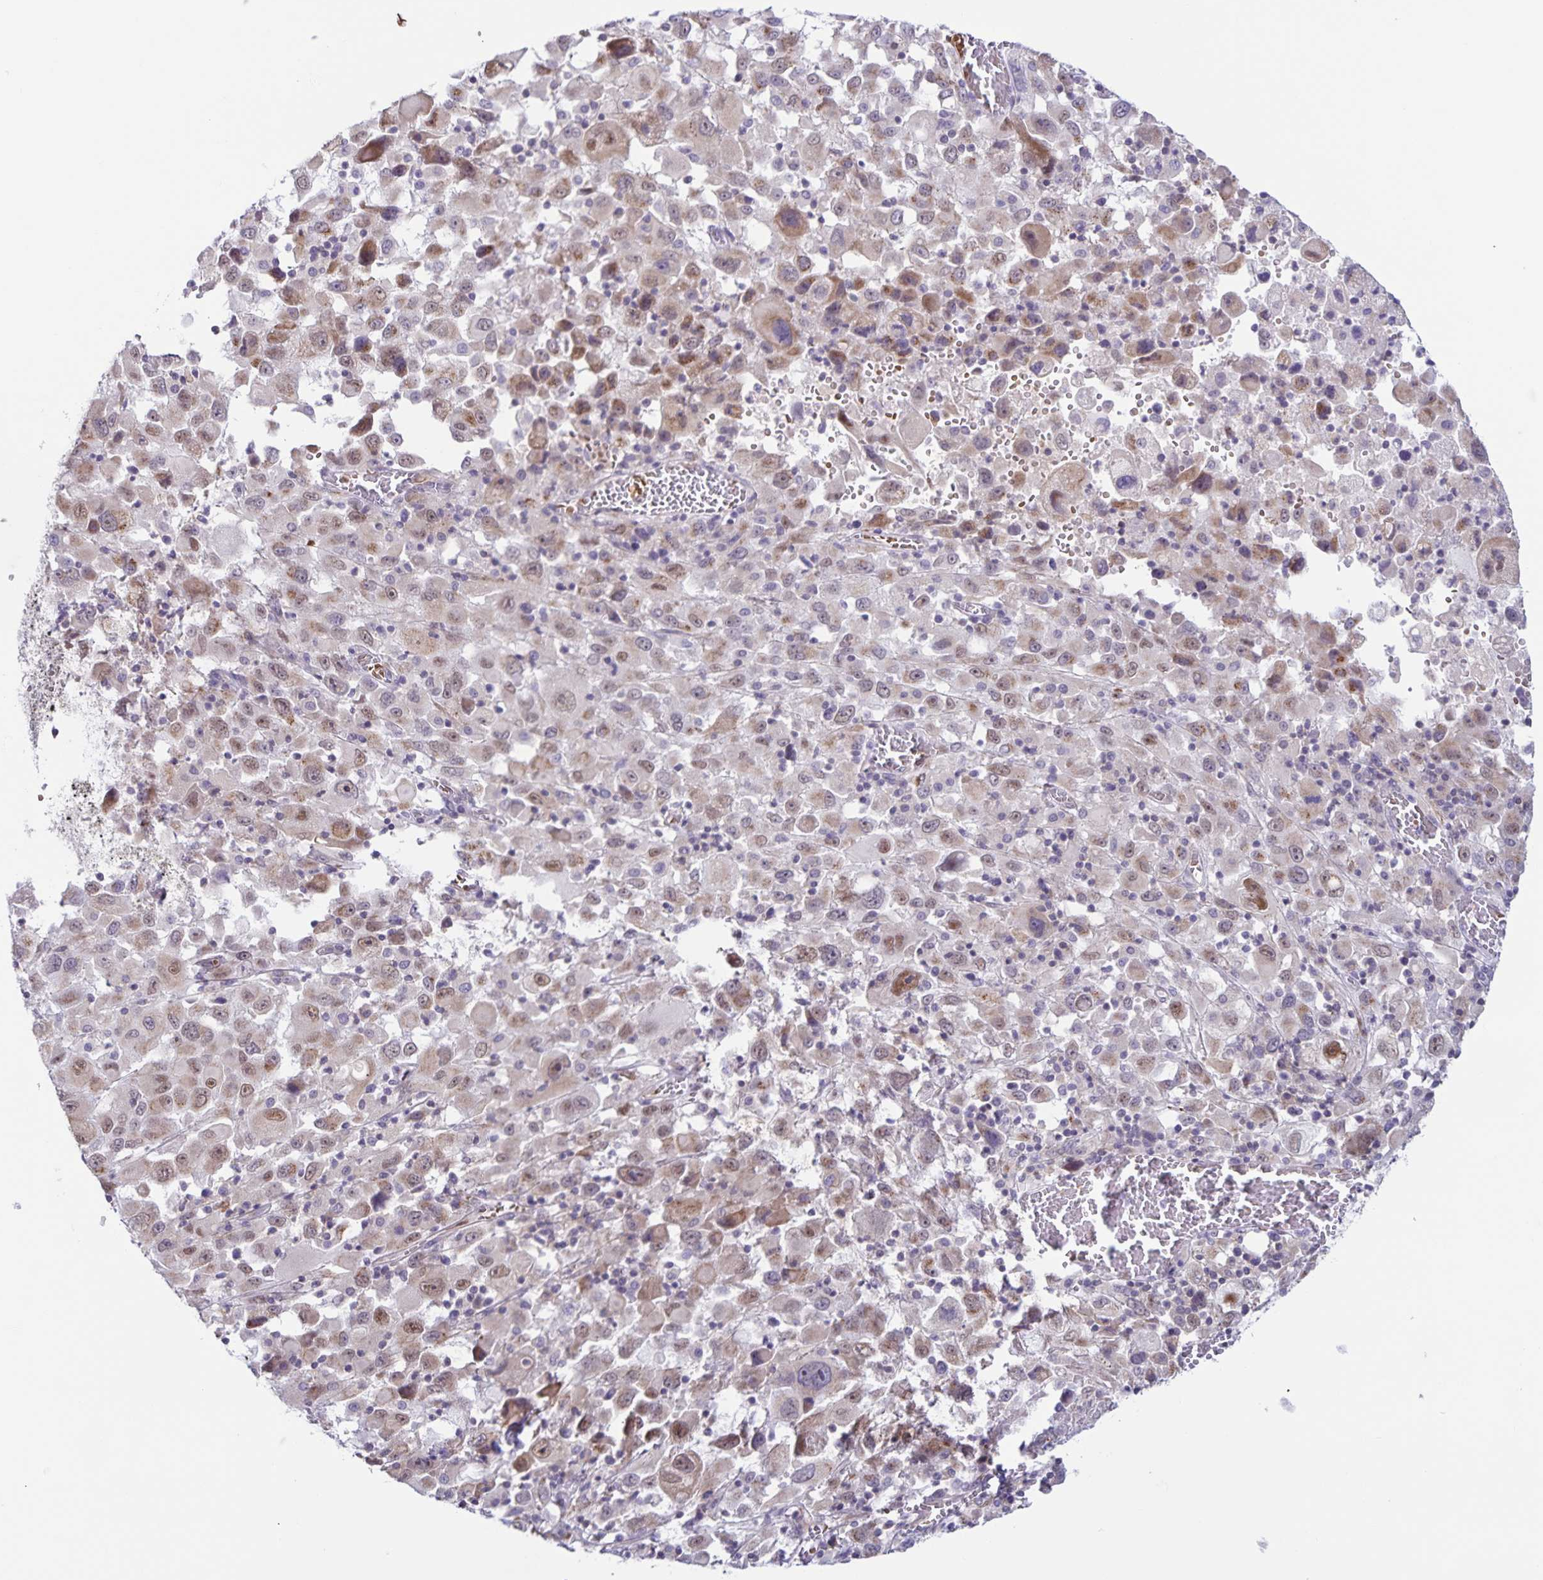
{"staining": {"intensity": "weak", "quantity": "25%-75%", "location": "cytoplasmic/membranous,nuclear"}, "tissue": "melanoma", "cell_type": "Tumor cells", "image_type": "cancer", "snomed": [{"axis": "morphology", "description": "Malignant melanoma, Metastatic site"}, {"axis": "topography", "description": "Soft tissue"}], "caption": "This micrograph demonstrates immunohistochemistry (IHC) staining of melanoma, with low weak cytoplasmic/membranous and nuclear expression in approximately 25%-75% of tumor cells.", "gene": "STPG4", "patient": {"sex": "male", "age": 50}}